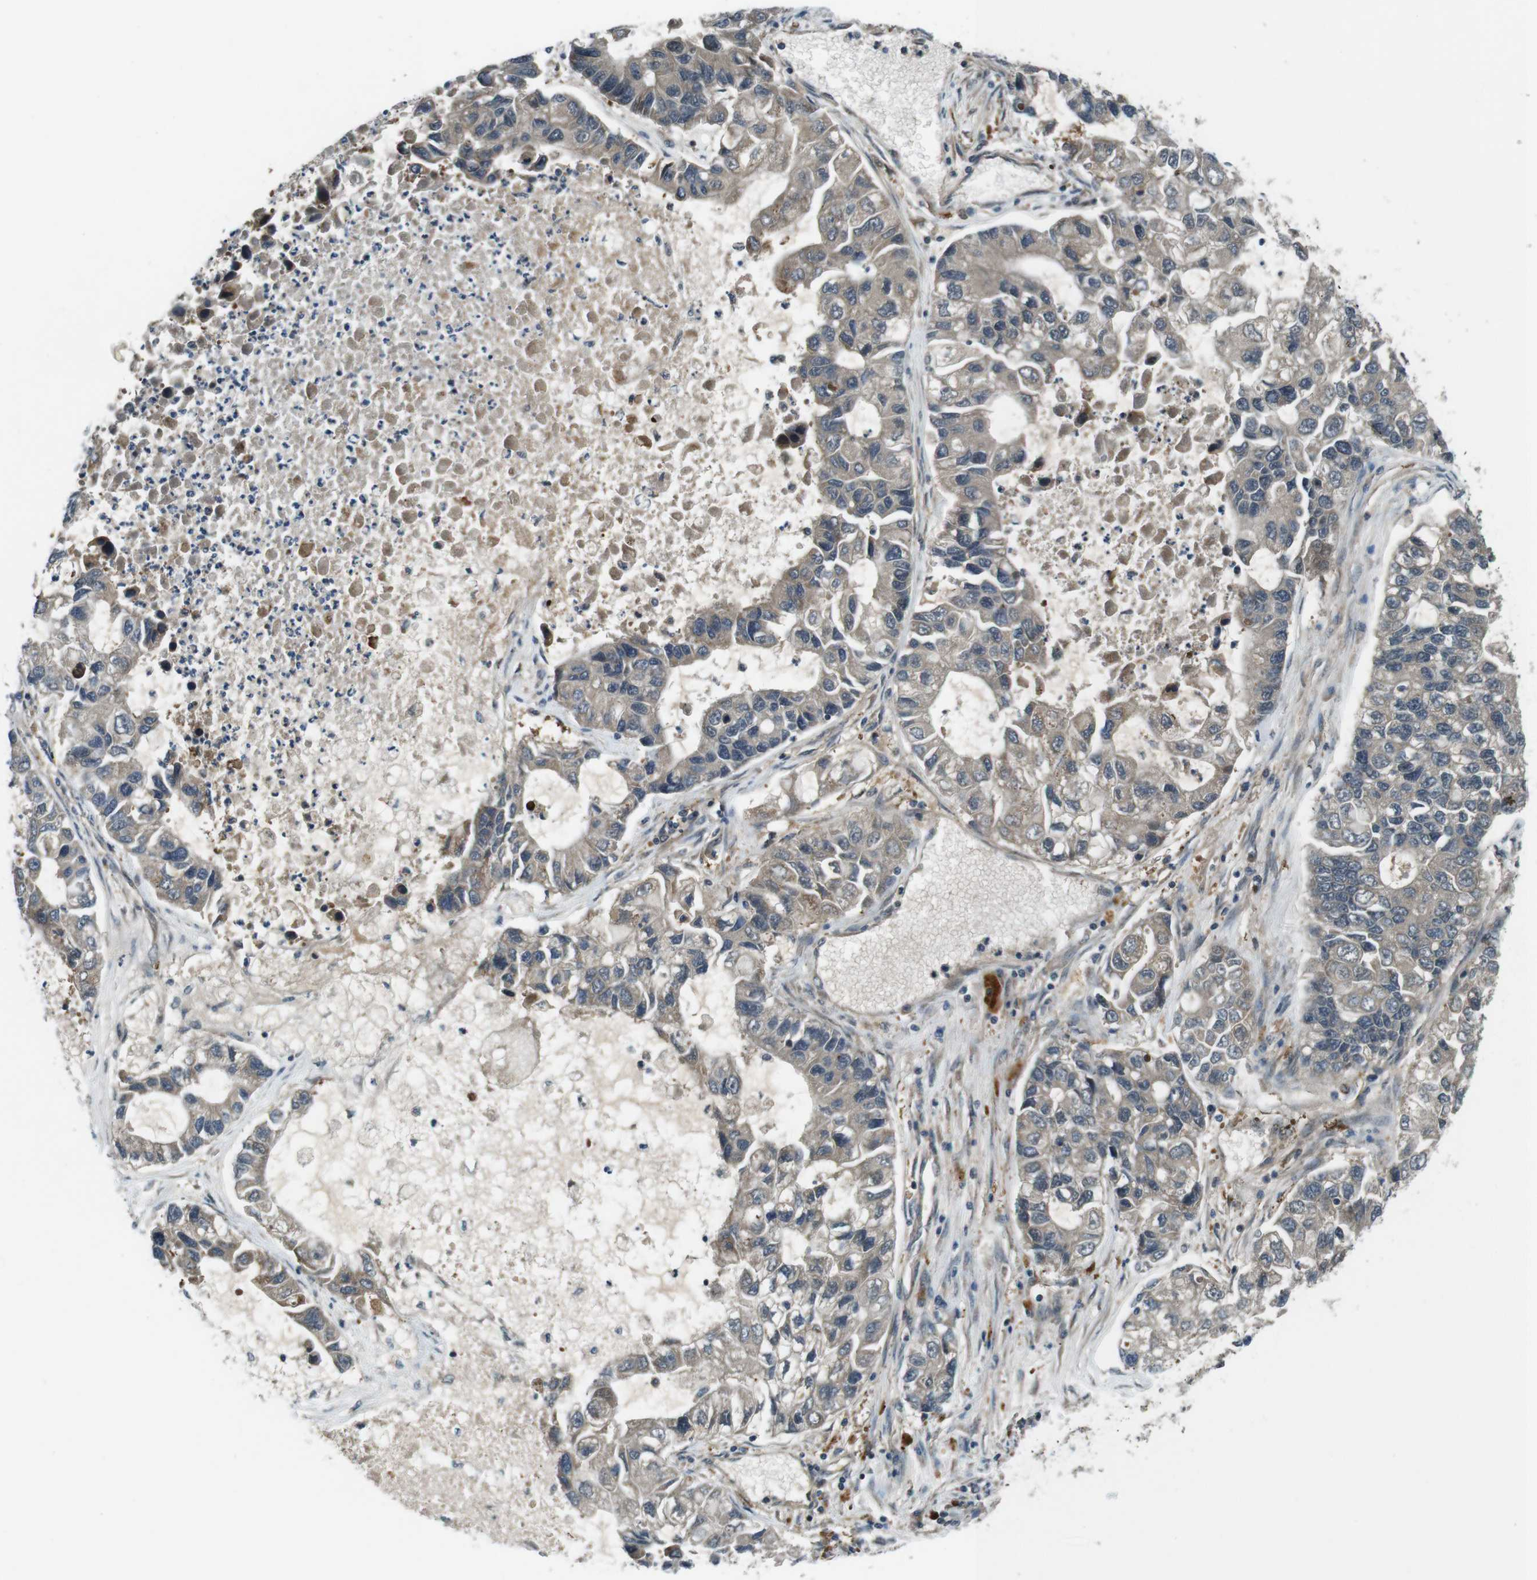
{"staining": {"intensity": "weak", "quantity": ">75%", "location": "cytoplasmic/membranous"}, "tissue": "lung cancer", "cell_type": "Tumor cells", "image_type": "cancer", "snomed": [{"axis": "morphology", "description": "Adenocarcinoma, NOS"}, {"axis": "topography", "description": "Lung"}], "caption": "About >75% of tumor cells in lung cancer (adenocarcinoma) show weak cytoplasmic/membranous protein positivity as visualized by brown immunohistochemical staining.", "gene": "LRP5", "patient": {"sex": "female", "age": 51}}